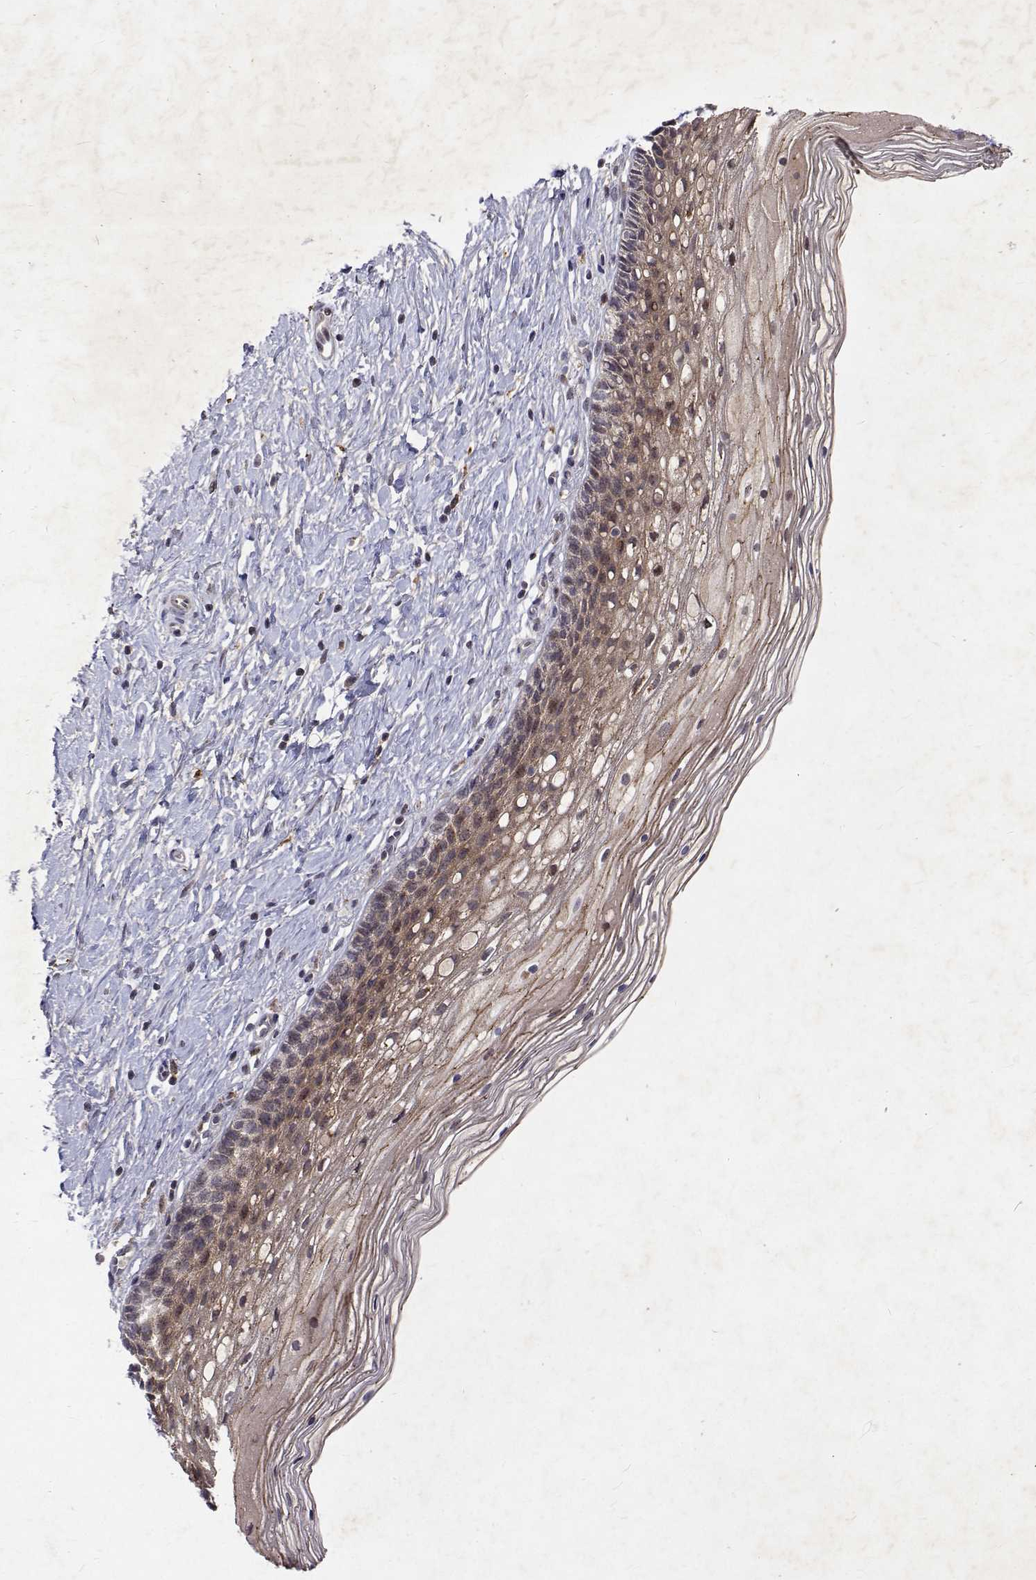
{"staining": {"intensity": "negative", "quantity": "none", "location": "none"}, "tissue": "cervix", "cell_type": "Glandular cells", "image_type": "normal", "snomed": [{"axis": "morphology", "description": "Normal tissue, NOS"}, {"axis": "topography", "description": "Cervix"}], "caption": "Glandular cells show no significant protein staining in benign cervix. (DAB (3,3'-diaminobenzidine) immunohistochemistry visualized using brightfield microscopy, high magnification).", "gene": "ALKBH8", "patient": {"sex": "female", "age": 34}}